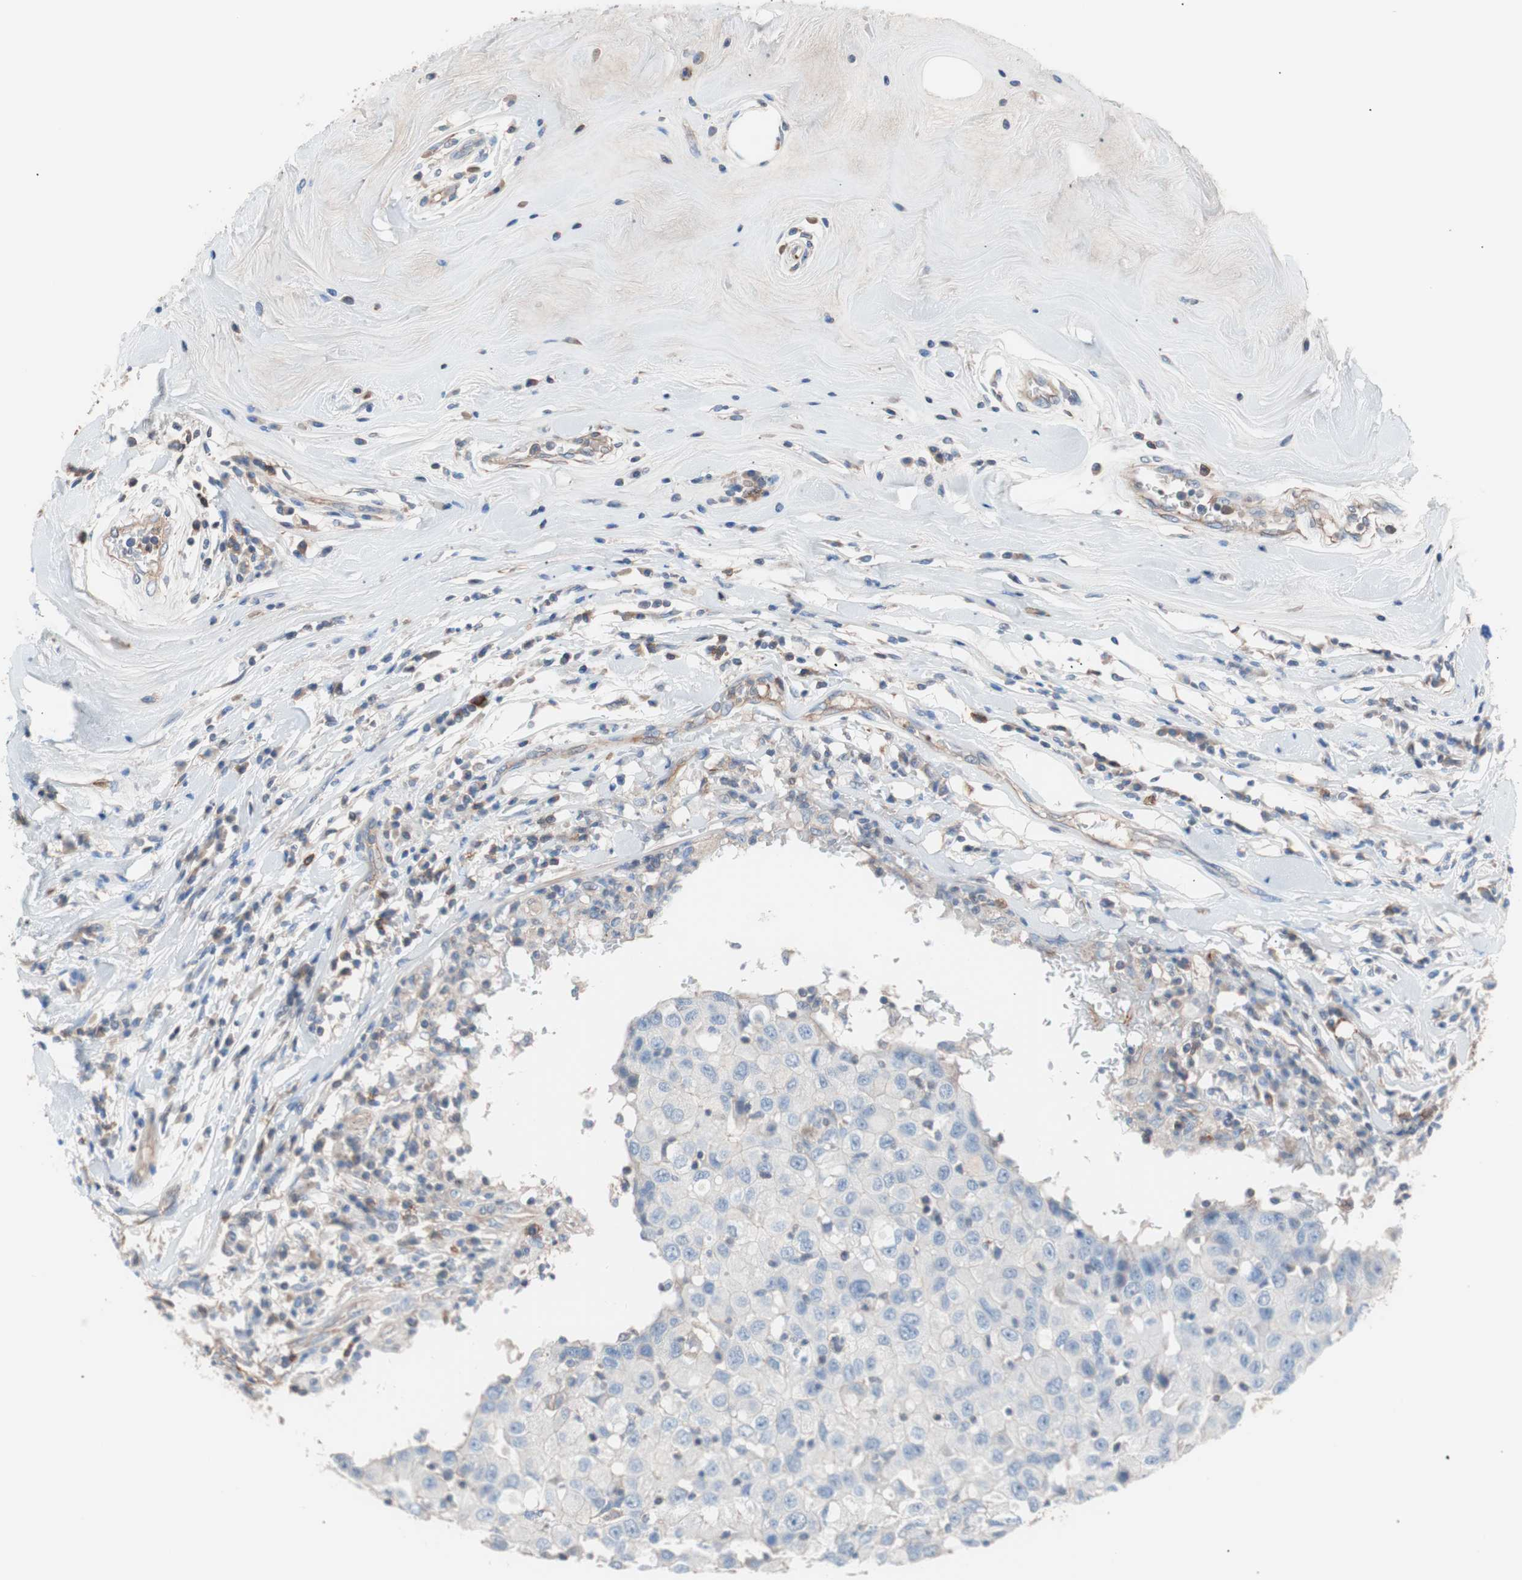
{"staining": {"intensity": "weak", "quantity": "<25%", "location": "cytoplasmic/membranous"}, "tissue": "breast cancer", "cell_type": "Tumor cells", "image_type": "cancer", "snomed": [{"axis": "morphology", "description": "Duct carcinoma"}, {"axis": "topography", "description": "Breast"}], "caption": "This is an immunohistochemistry (IHC) photomicrograph of breast invasive ductal carcinoma. There is no staining in tumor cells.", "gene": "GPR160", "patient": {"sex": "female", "age": 27}}